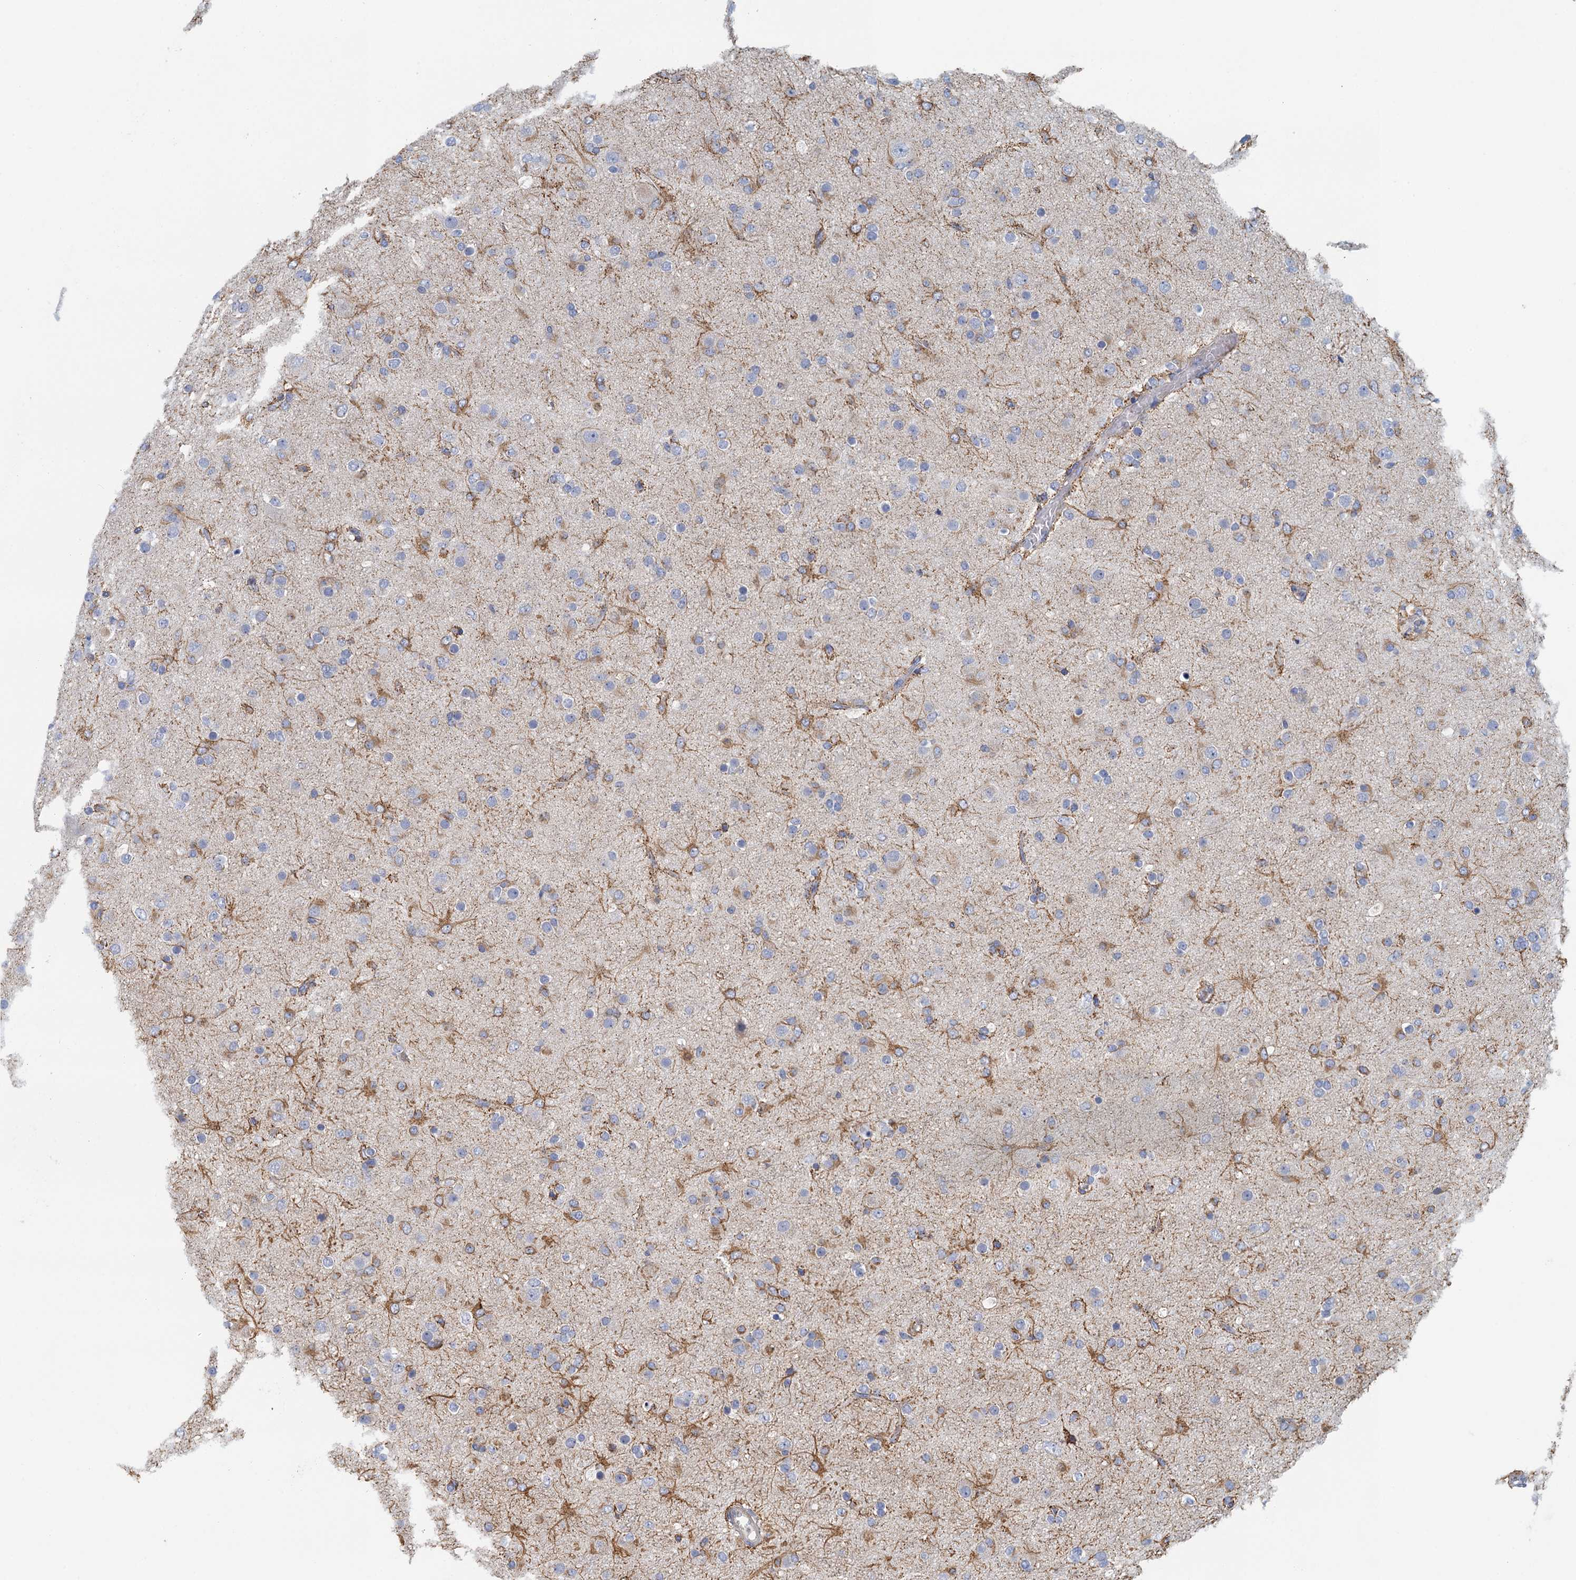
{"staining": {"intensity": "moderate", "quantity": "<25%", "location": "cytoplasmic/membranous"}, "tissue": "glioma", "cell_type": "Tumor cells", "image_type": "cancer", "snomed": [{"axis": "morphology", "description": "Glioma, malignant, Low grade"}, {"axis": "topography", "description": "Brain"}], "caption": "This image reveals immunohistochemistry staining of glioma, with low moderate cytoplasmic/membranous expression in approximately <25% of tumor cells.", "gene": "TRAF3IP3", "patient": {"sex": "male", "age": 65}}